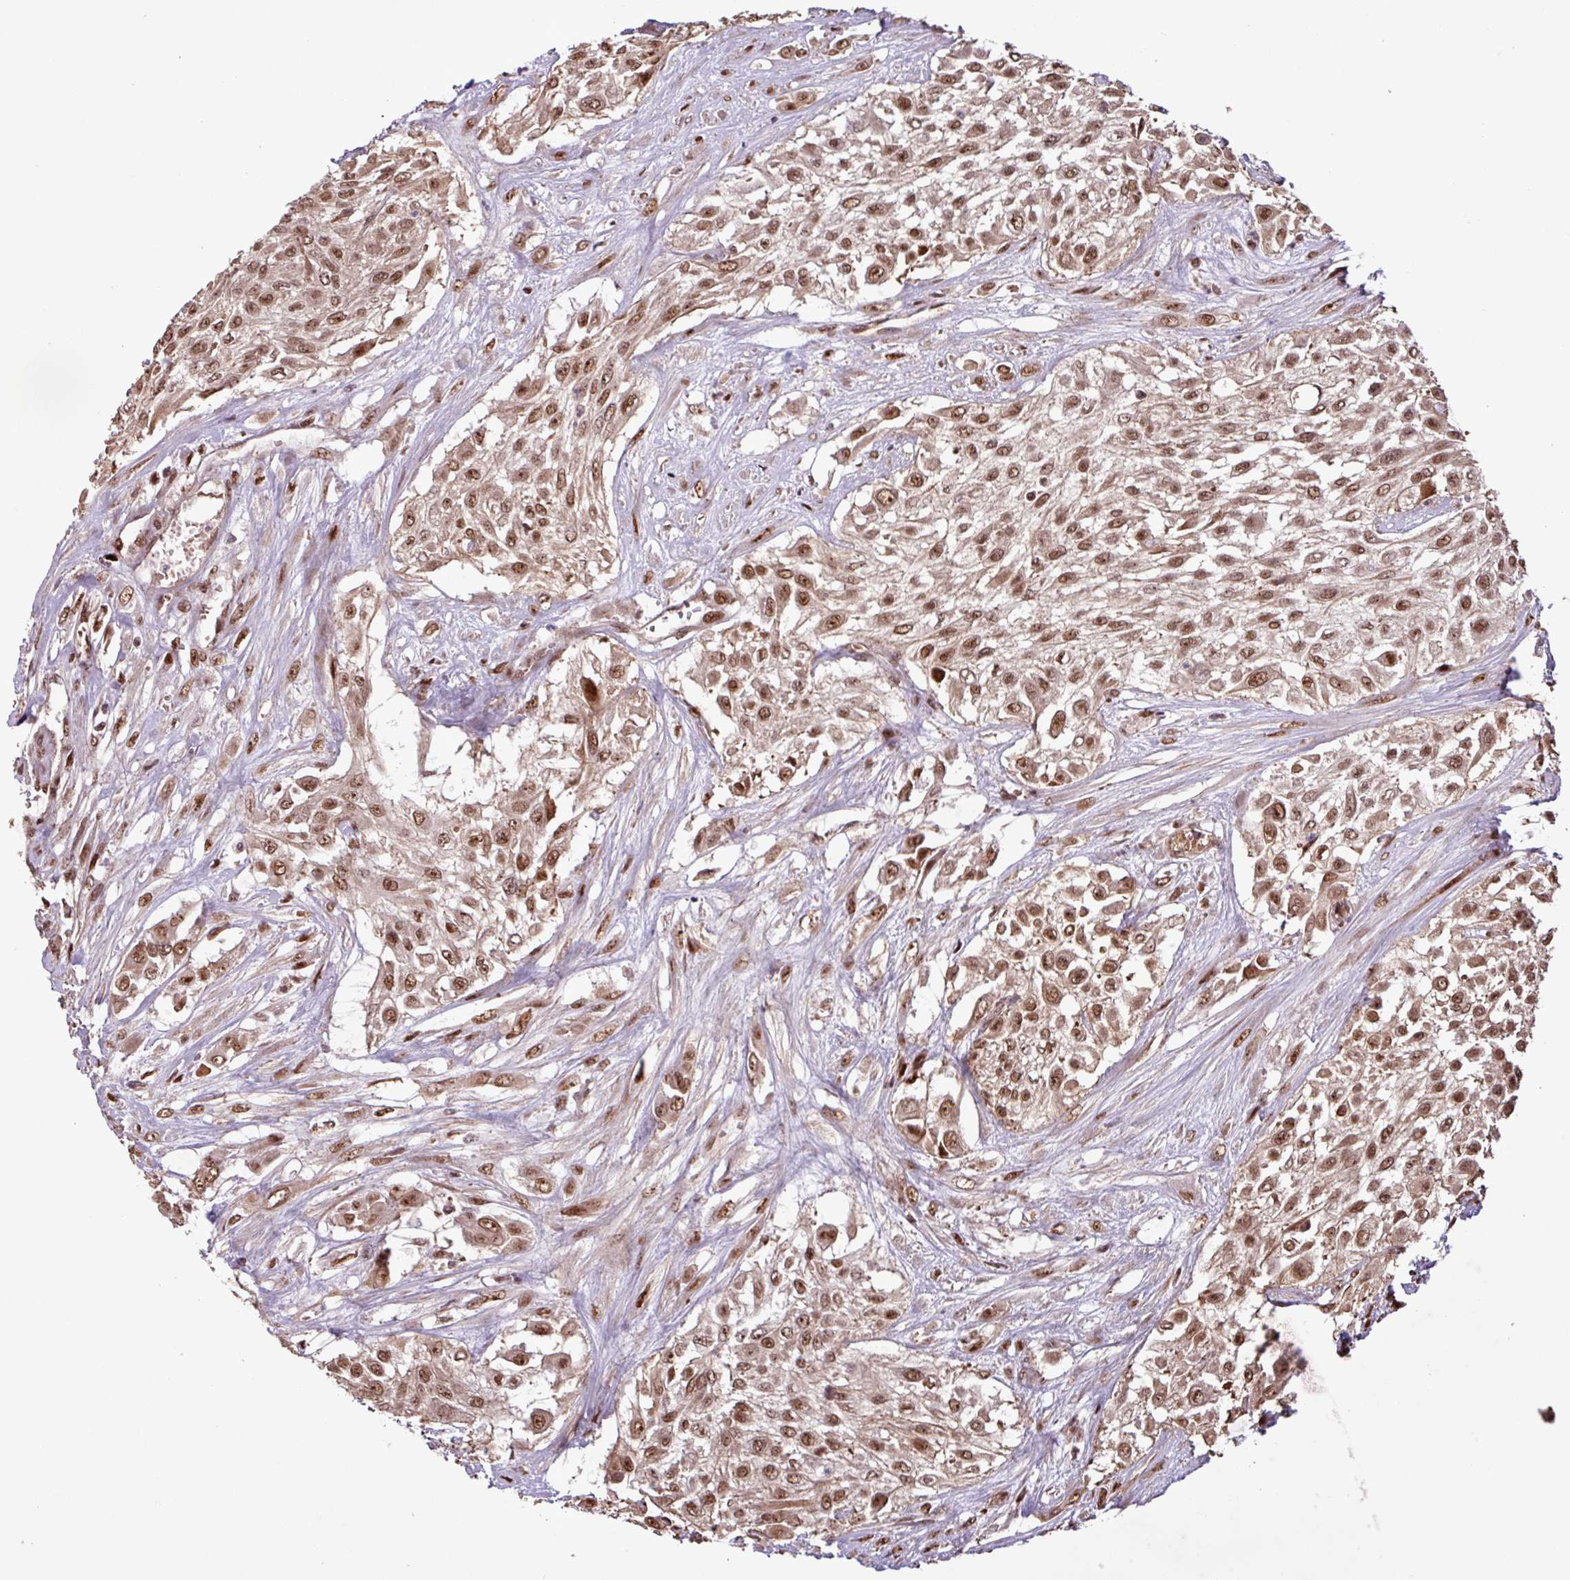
{"staining": {"intensity": "moderate", "quantity": ">75%", "location": "nuclear"}, "tissue": "urothelial cancer", "cell_type": "Tumor cells", "image_type": "cancer", "snomed": [{"axis": "morphology", "description": "Urothelial carcinoma, High grade"}, {"axis": "topography", "description": "Urinary bladder"}], "caption": "Protein analysis of high-grade urothelial carcinoma tissue exhibits moderate nuclear positivity in approximately >75% of tumor cells.", "gene": "SLC22A24", "patient": {"sex": "male", "age": 57}}